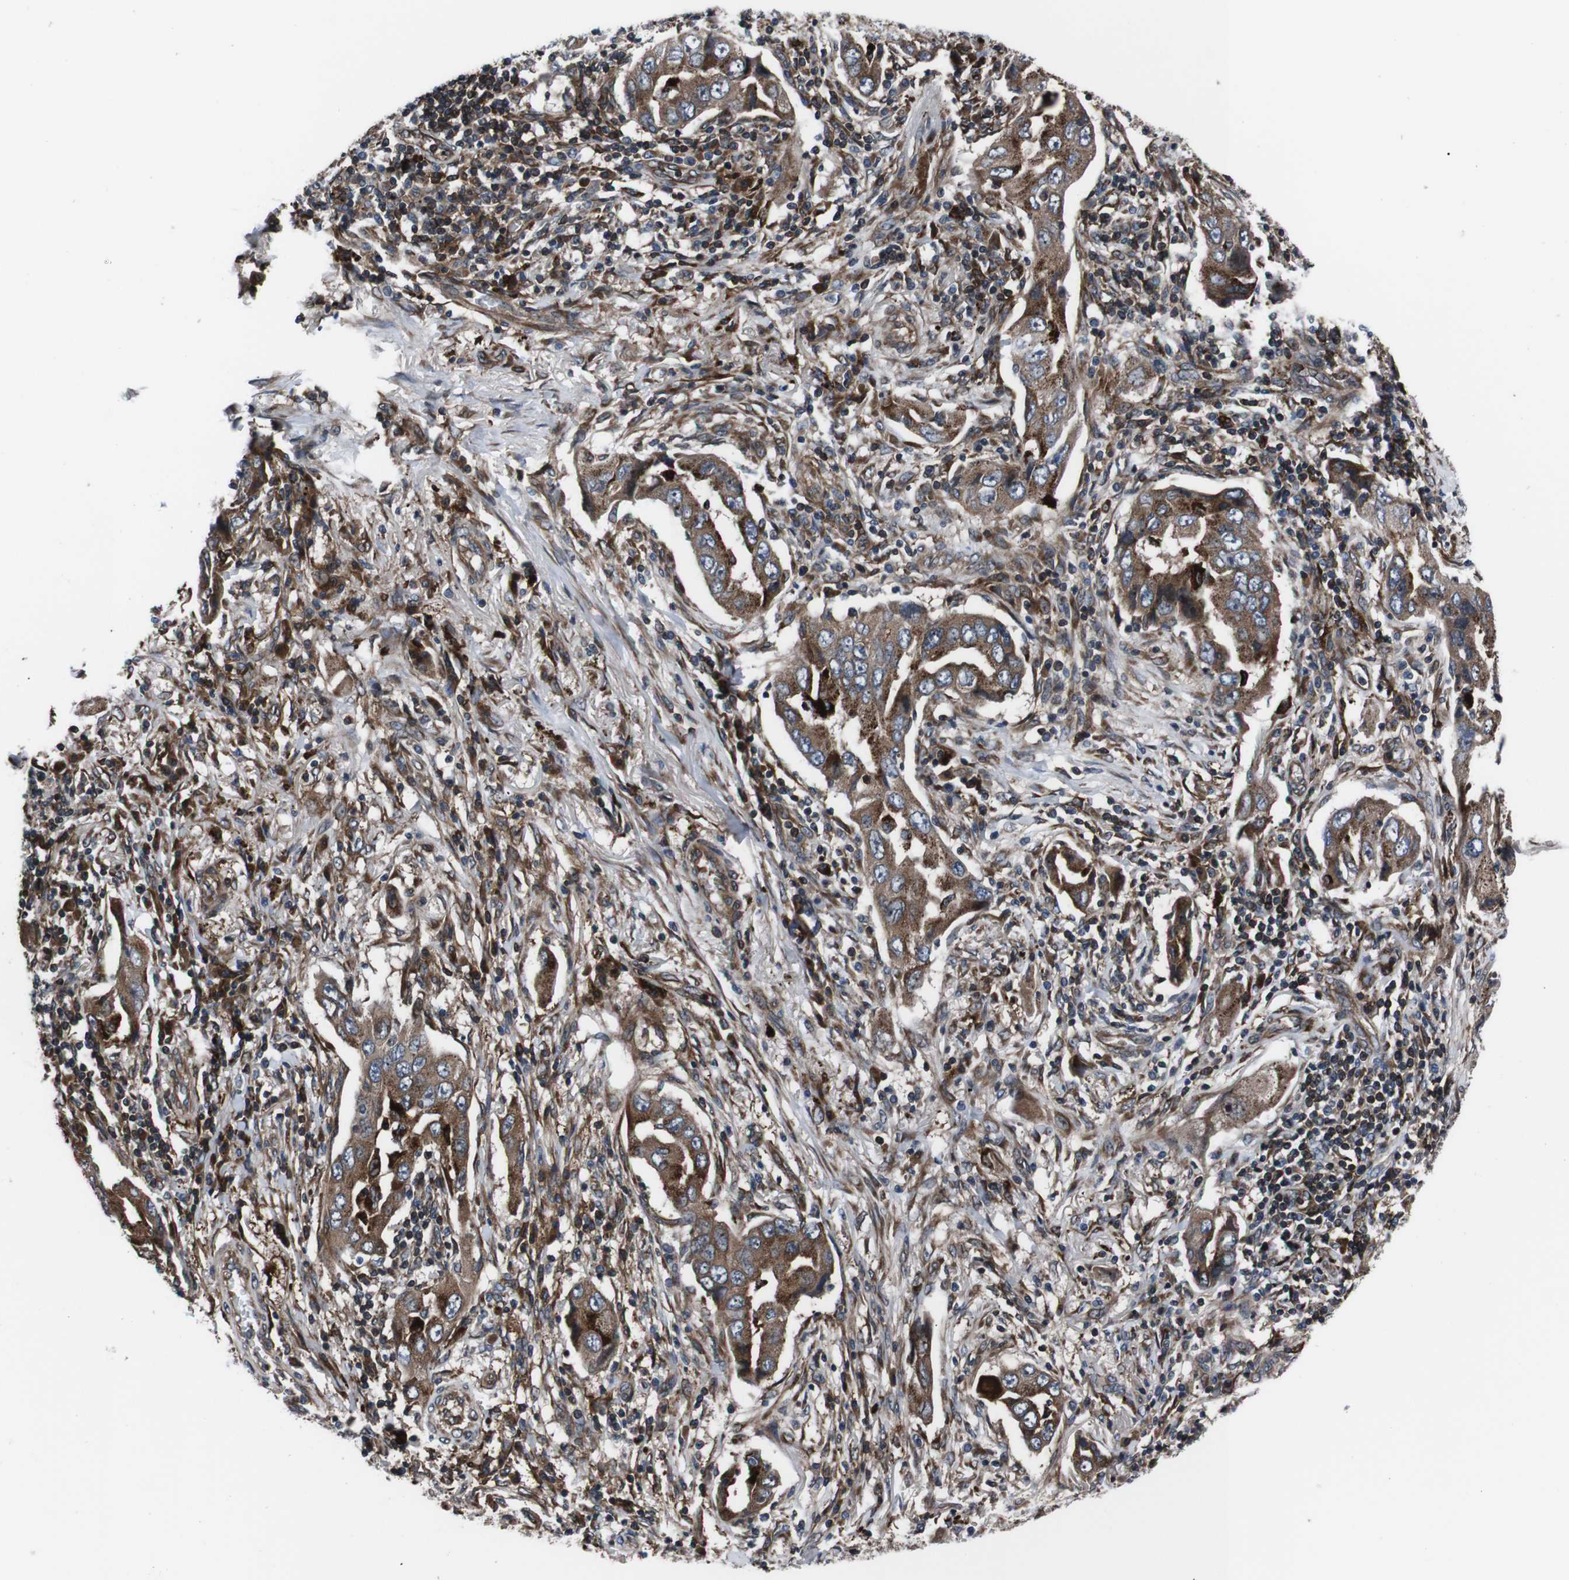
{"staining": {"intensity": "moderate", "quantity": ">75%", "location": "cytoplasmic/membranous"}, "tissue": "lung cancer", "cell_type": "Tumor cells", "image_type": "cancer", "snomed": [{"axis": "morphology", "description": "Adenocarcinoma, NOS"}, {"axis": "topography", "description": "Lung"}], "caption": "IHC micrograph of adenocarcinoma (lung) stained for a protein (brown), which demonstrates medium levels of moderate cytoplasmic/membranous staining in about >75% of tumor cells.", "gene": "EIF4A2", "patient": {"sex": "female", "age": 65}}